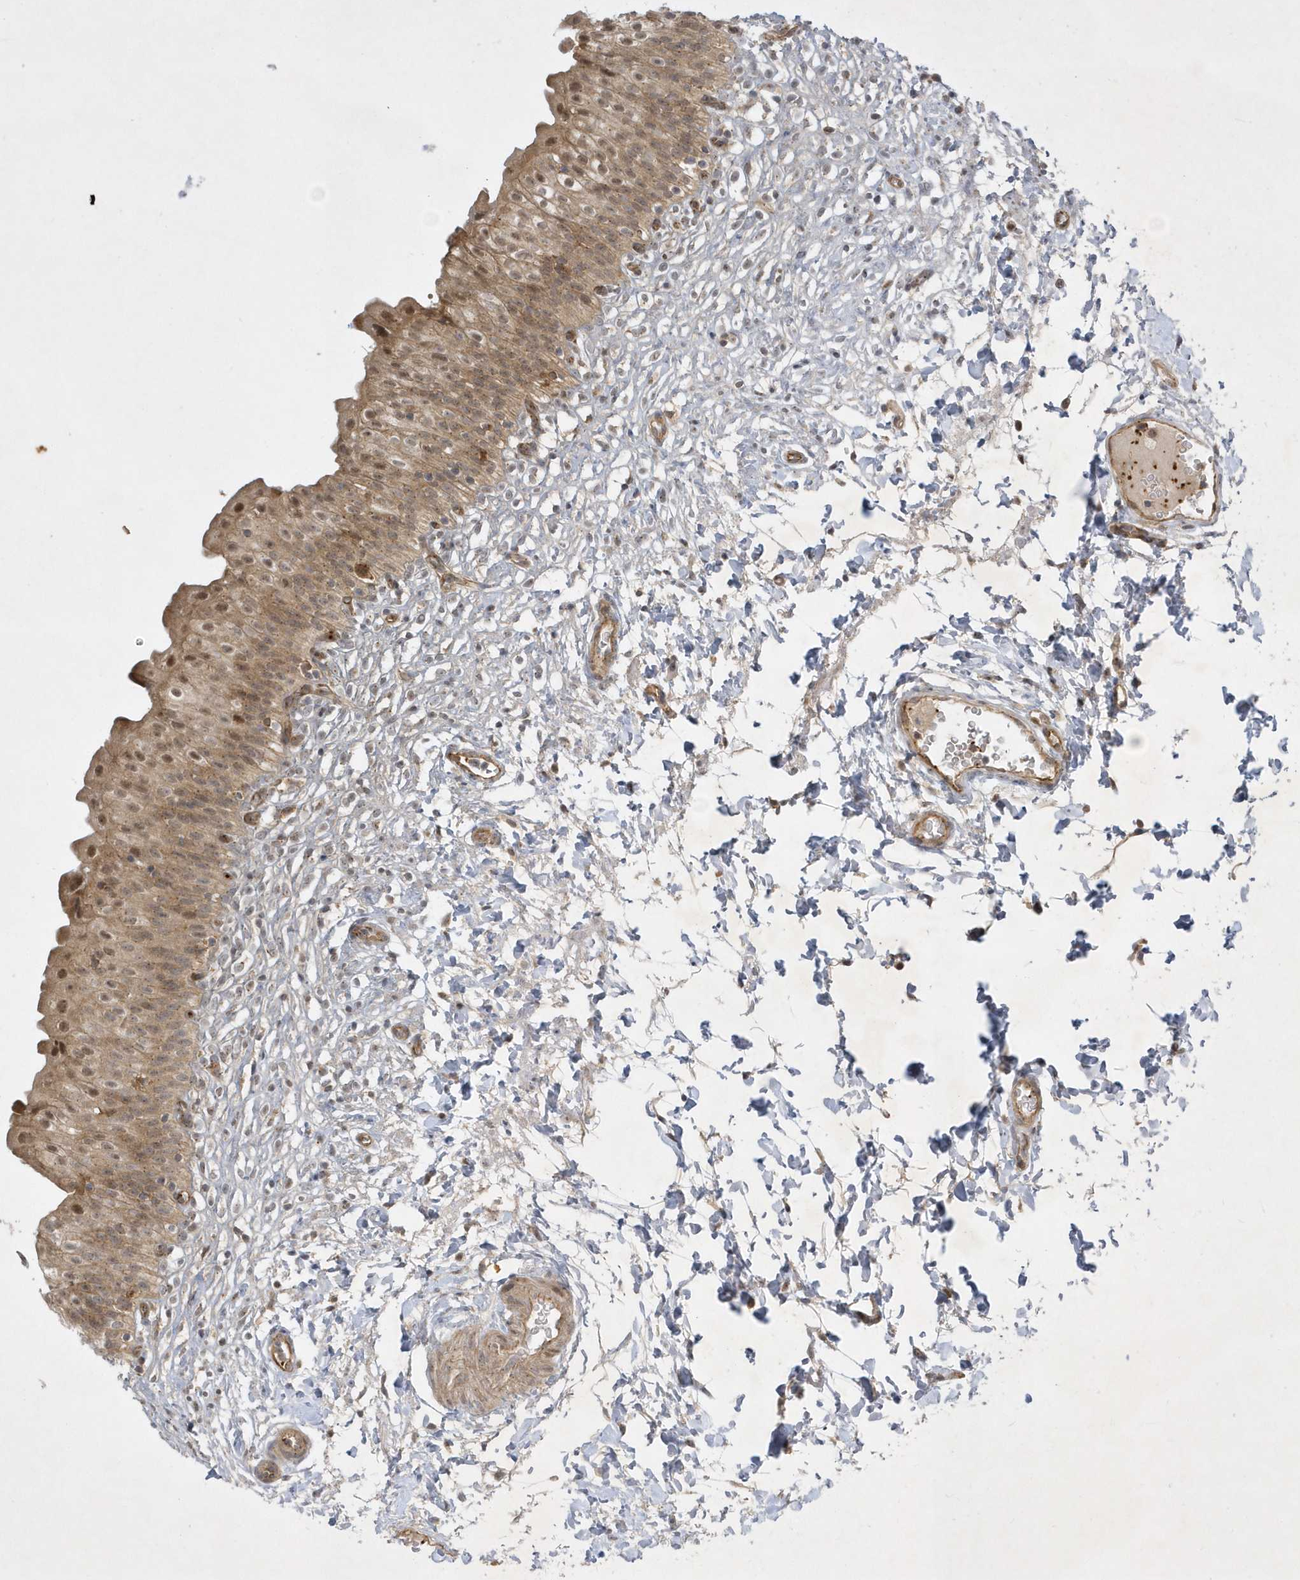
{"staining": {"intensity": "moderate", "quantity": ">75%", "location": "cytoplasmic/membranous,nuclear"}, "tissue": "urinary bladder", "cell_type": "Urothelial cells", "image_type": "normal", "snomed": [{"axis": "morphology", "description": "Normal tissue, NOS"}, {"axis": "topography", "description": "Urinary bladder"}], "caption": "The photomicrograph exhibits staining of benign urinary bladder, revealing moderate cytoplasmic/membranous,nuclear protein expression (brown color) within urothelial cells.", "gene": "NAF1", "patient": {"sex": "male", "age": 55}}